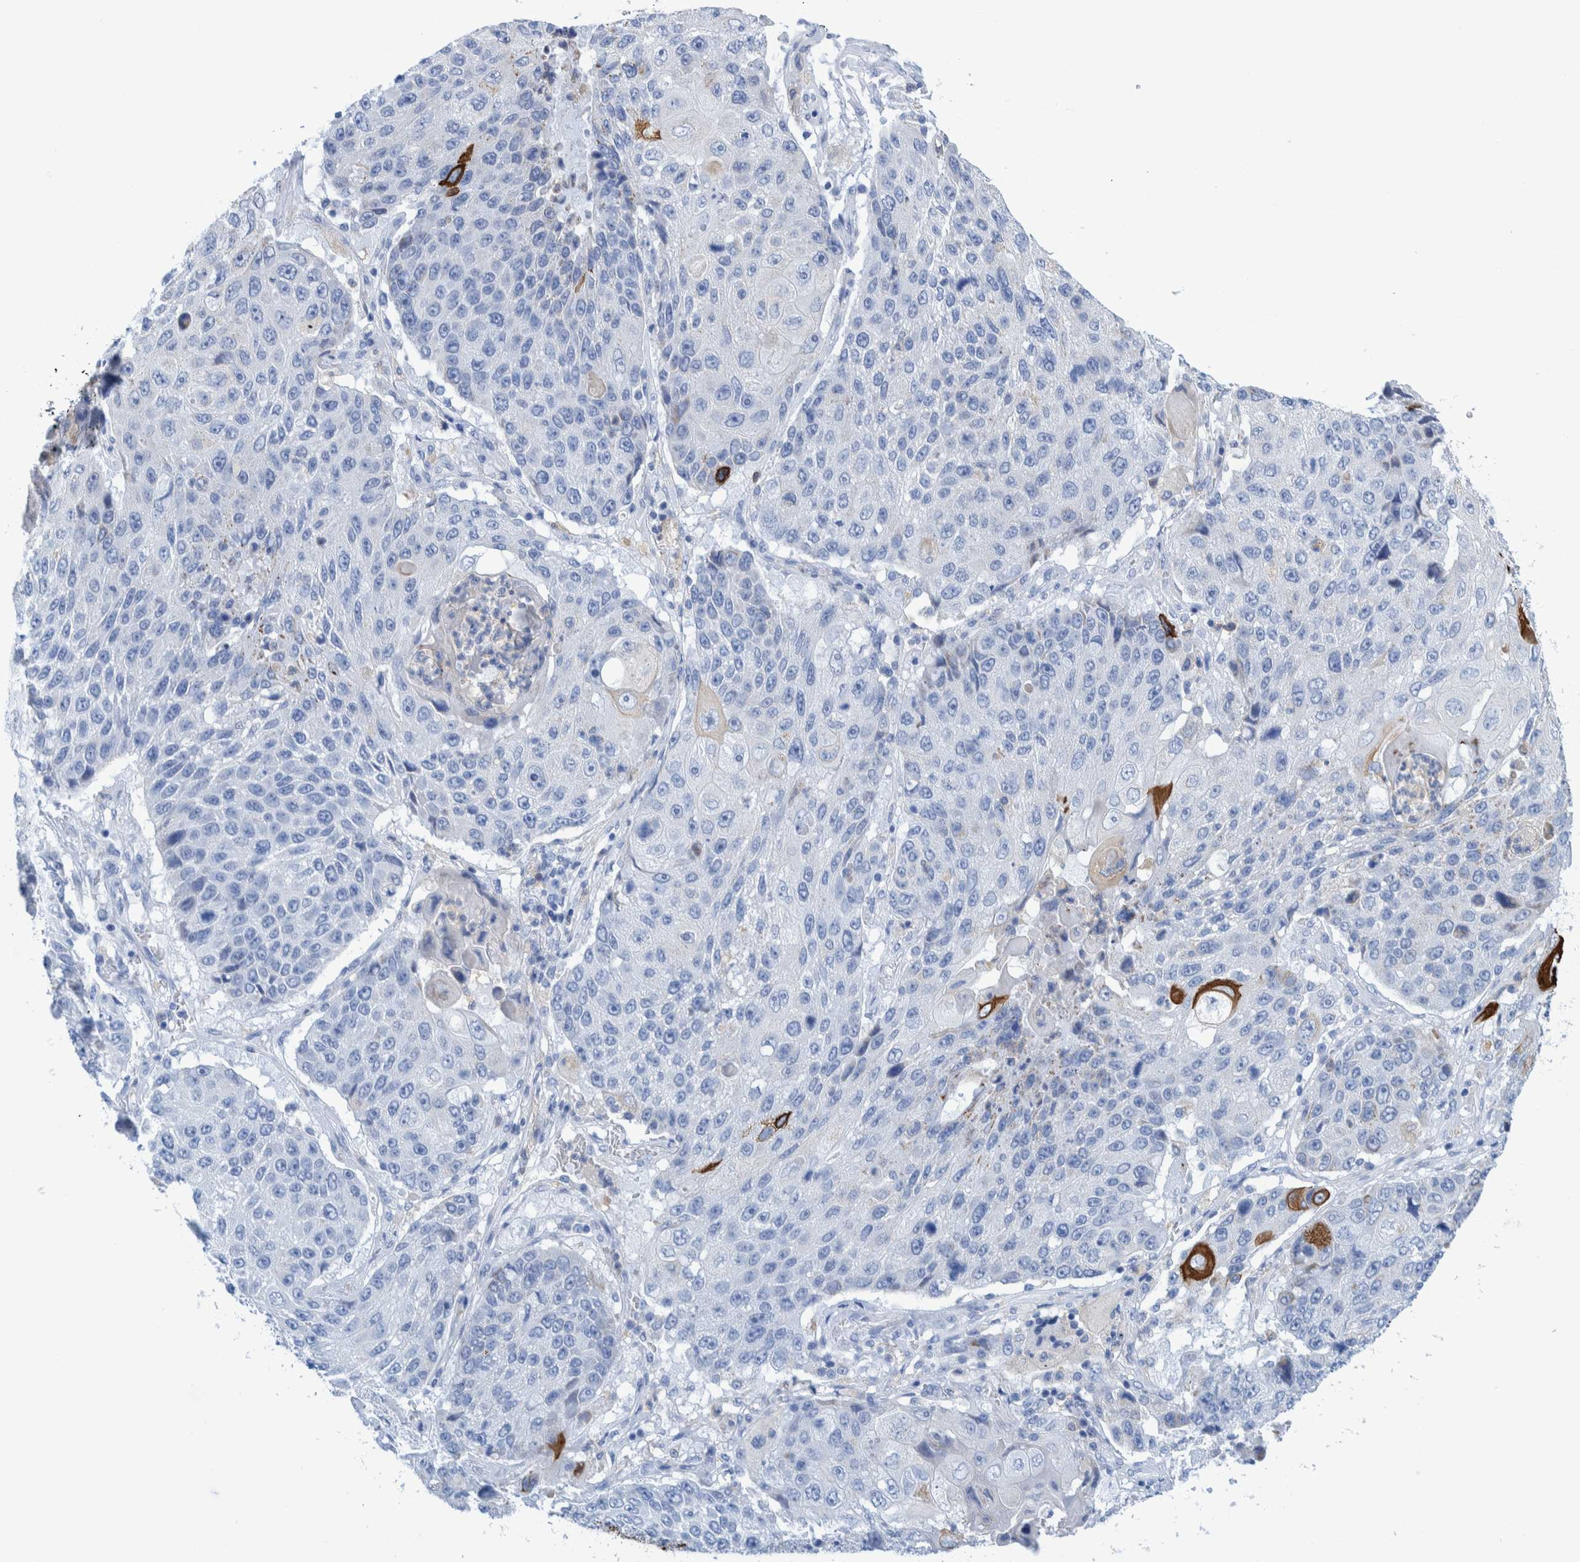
{"staining": {"intensity": "negative", "quantity": "none", "location": "none"}, "tissue": "lung cancer", "cell_type": "Tumor cells", "image_type": "cancer", "snomed": [{"axis": "morphology", "description": "Squamous cell carcinoma, NOS"}, {"axis": "topography", "description": "Lung"}], "caption": "A micrograph of human squamous cell carcinoma (lung) is negative for staining in tumor cells. The staining was performed using DAB (3,3'-diaminobenzidine) to visualize the protein expression in brown, while the nuclei were stained in blue with hematoxylin (Magnification: 20x).", "gene": "KRT14", "patient": {"sex": "male", "age": 61}}